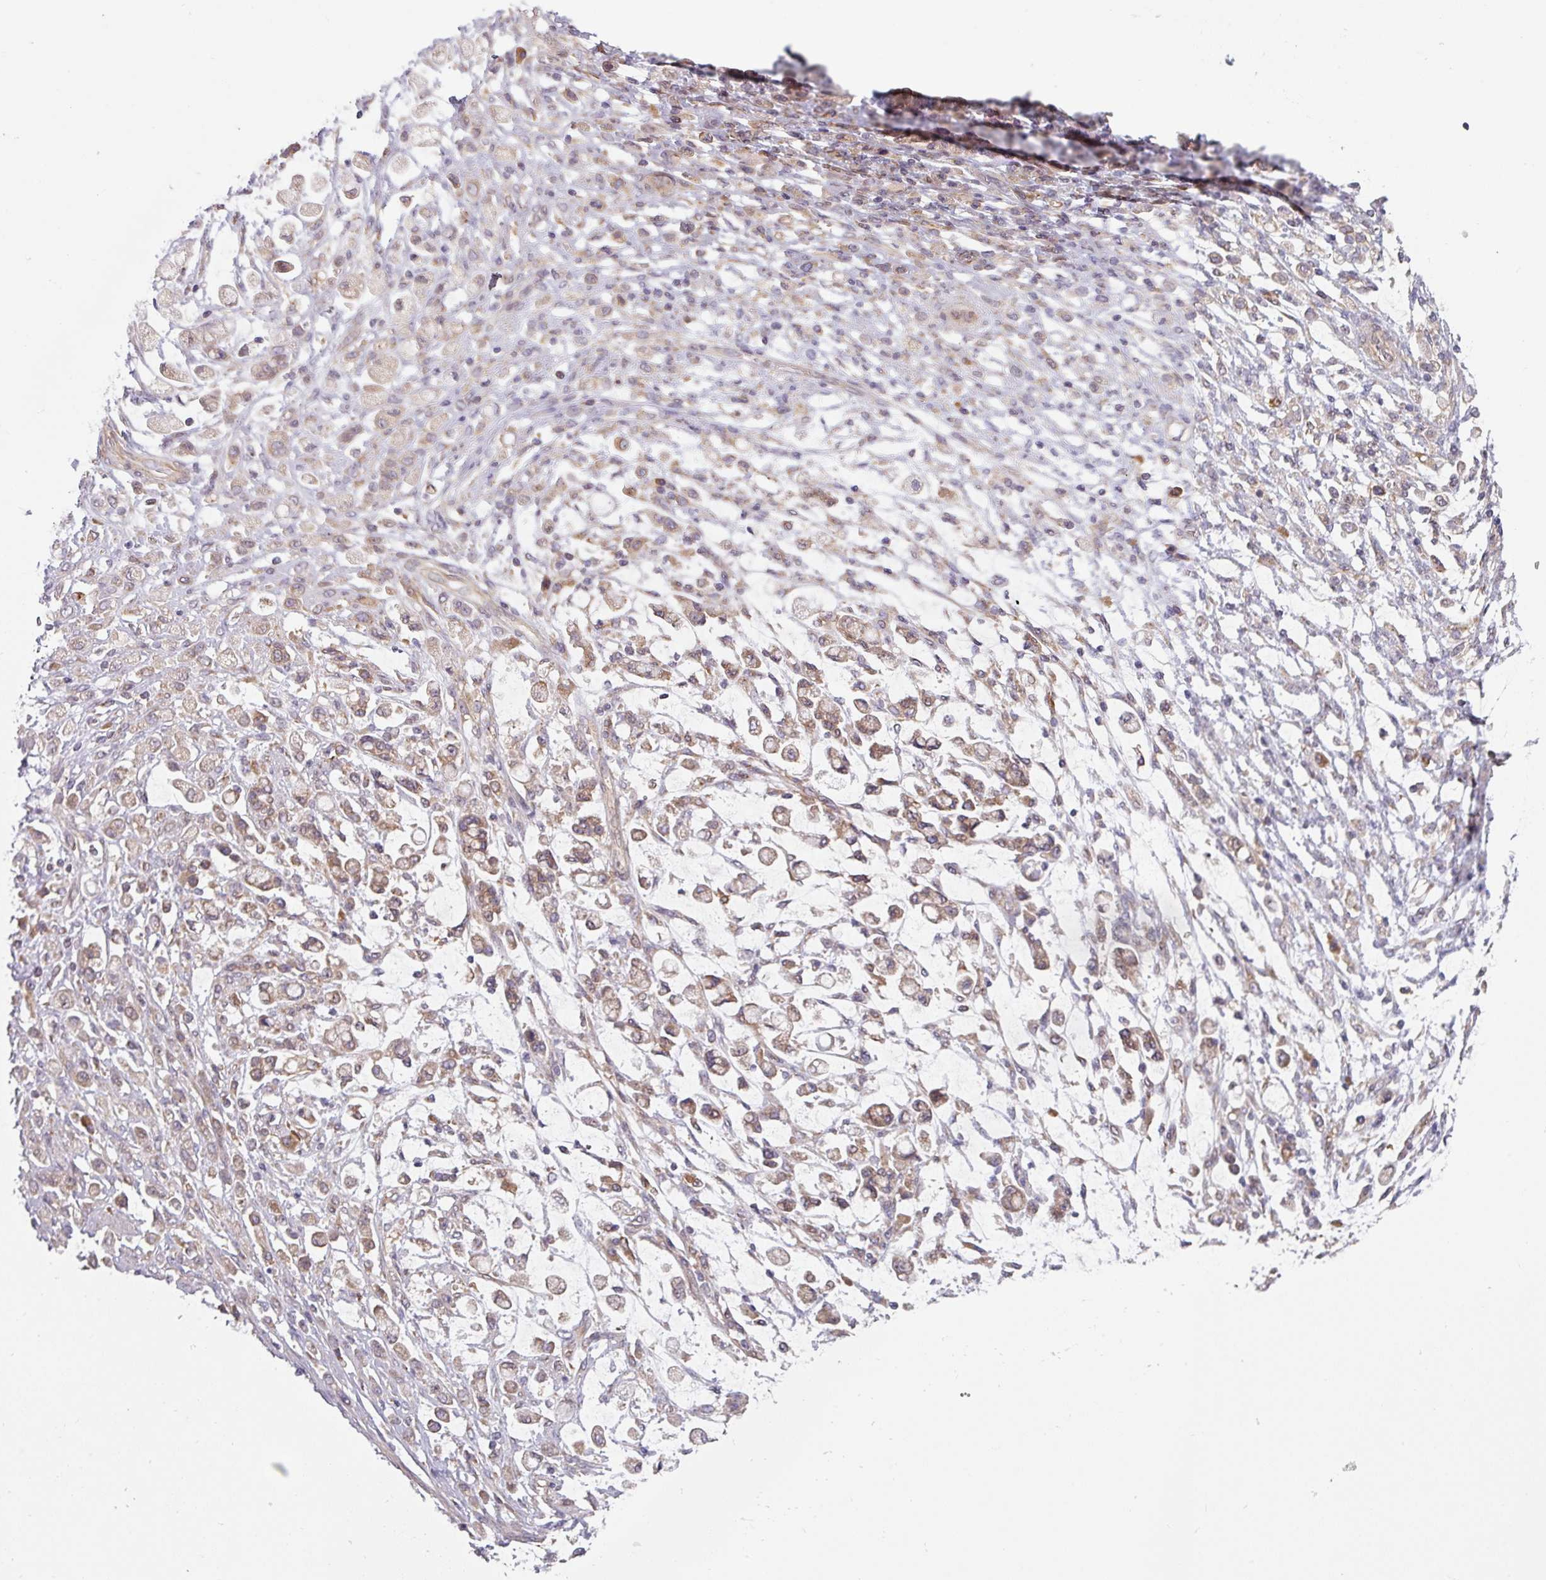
{"staining": {"intensity": "weak", "quantity": ">75%", "location": "cytoplasmic/membranous"}, "tissue": "stomach cancer", "cell_type": "Tumor cells", "image_type": "cancer", "snomed": [{"axis": "morphology", "description": "Adenocarcinoma, NOS"}, {"axis": "topography", "description": "Stomach"}], "caption": "A brown stain highlights weak cytoplasmic/membranous staining of a protein in human stomach adenocarcinoma tumor cells.", "gene": "TAPT1", "patient": {"sex": "female", "age": 60}}